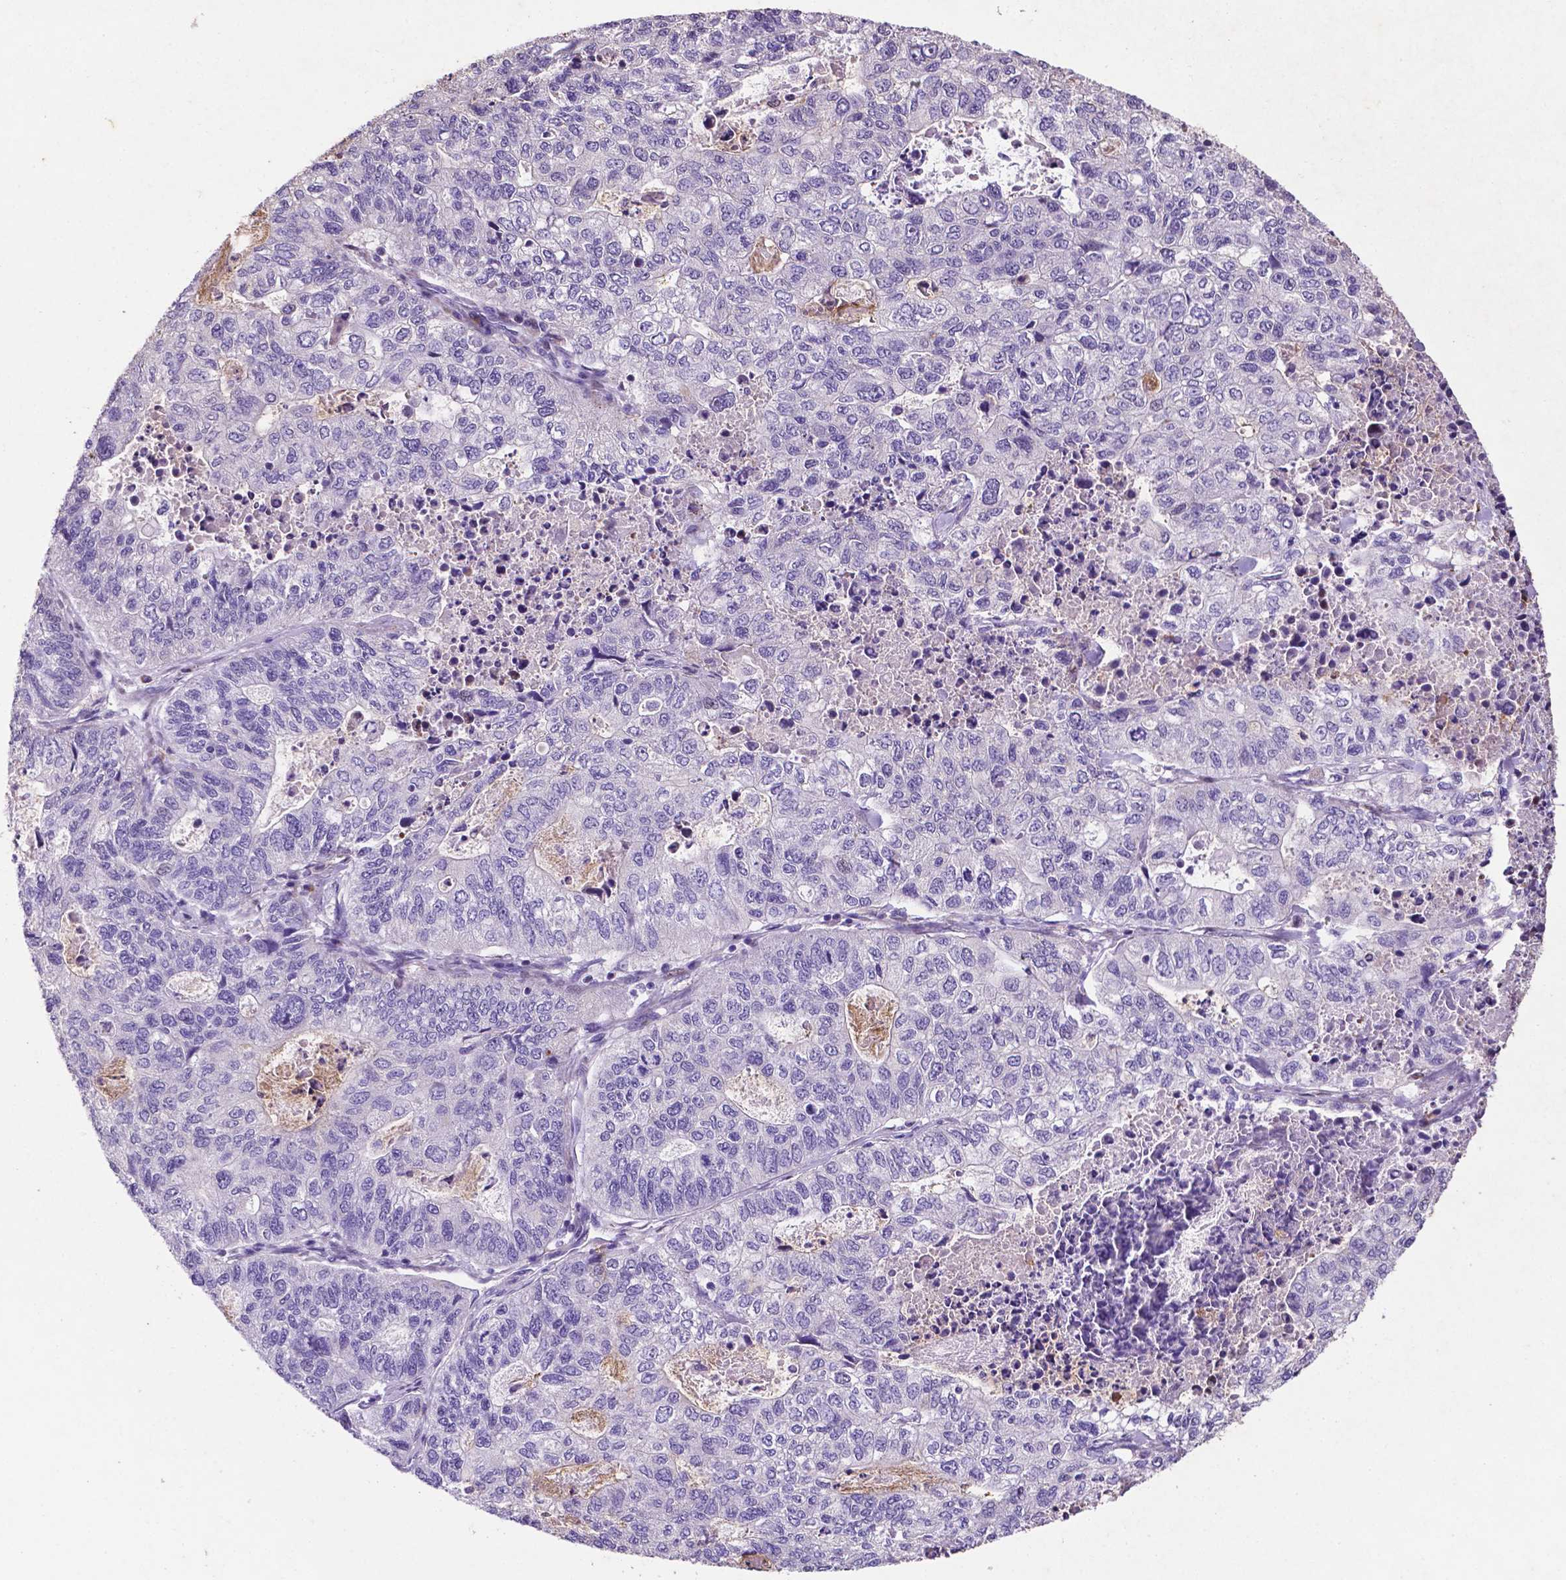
{"staining": {"intensity": "negative", "quantity": "none", "location": "none"}, "tissue": "stomach cancer", "cell_type": "Tumor cells", "image_type": "cancer", "snomed": [{"axis": "morphology", "description": "Adenocarcinoma, NOS"}, {"axis": "topography", "description": "Stomach, upper"}], "caption": "High magnification brightfield microscopy of stomach cancer (adenocarcinoma) stained with DAB (brown) and counterstained with hematoxylin (blue): tumor cells show no significant expression.", "gene": "TM4SF20", "patient": {"sex": "female", "age": 67}}